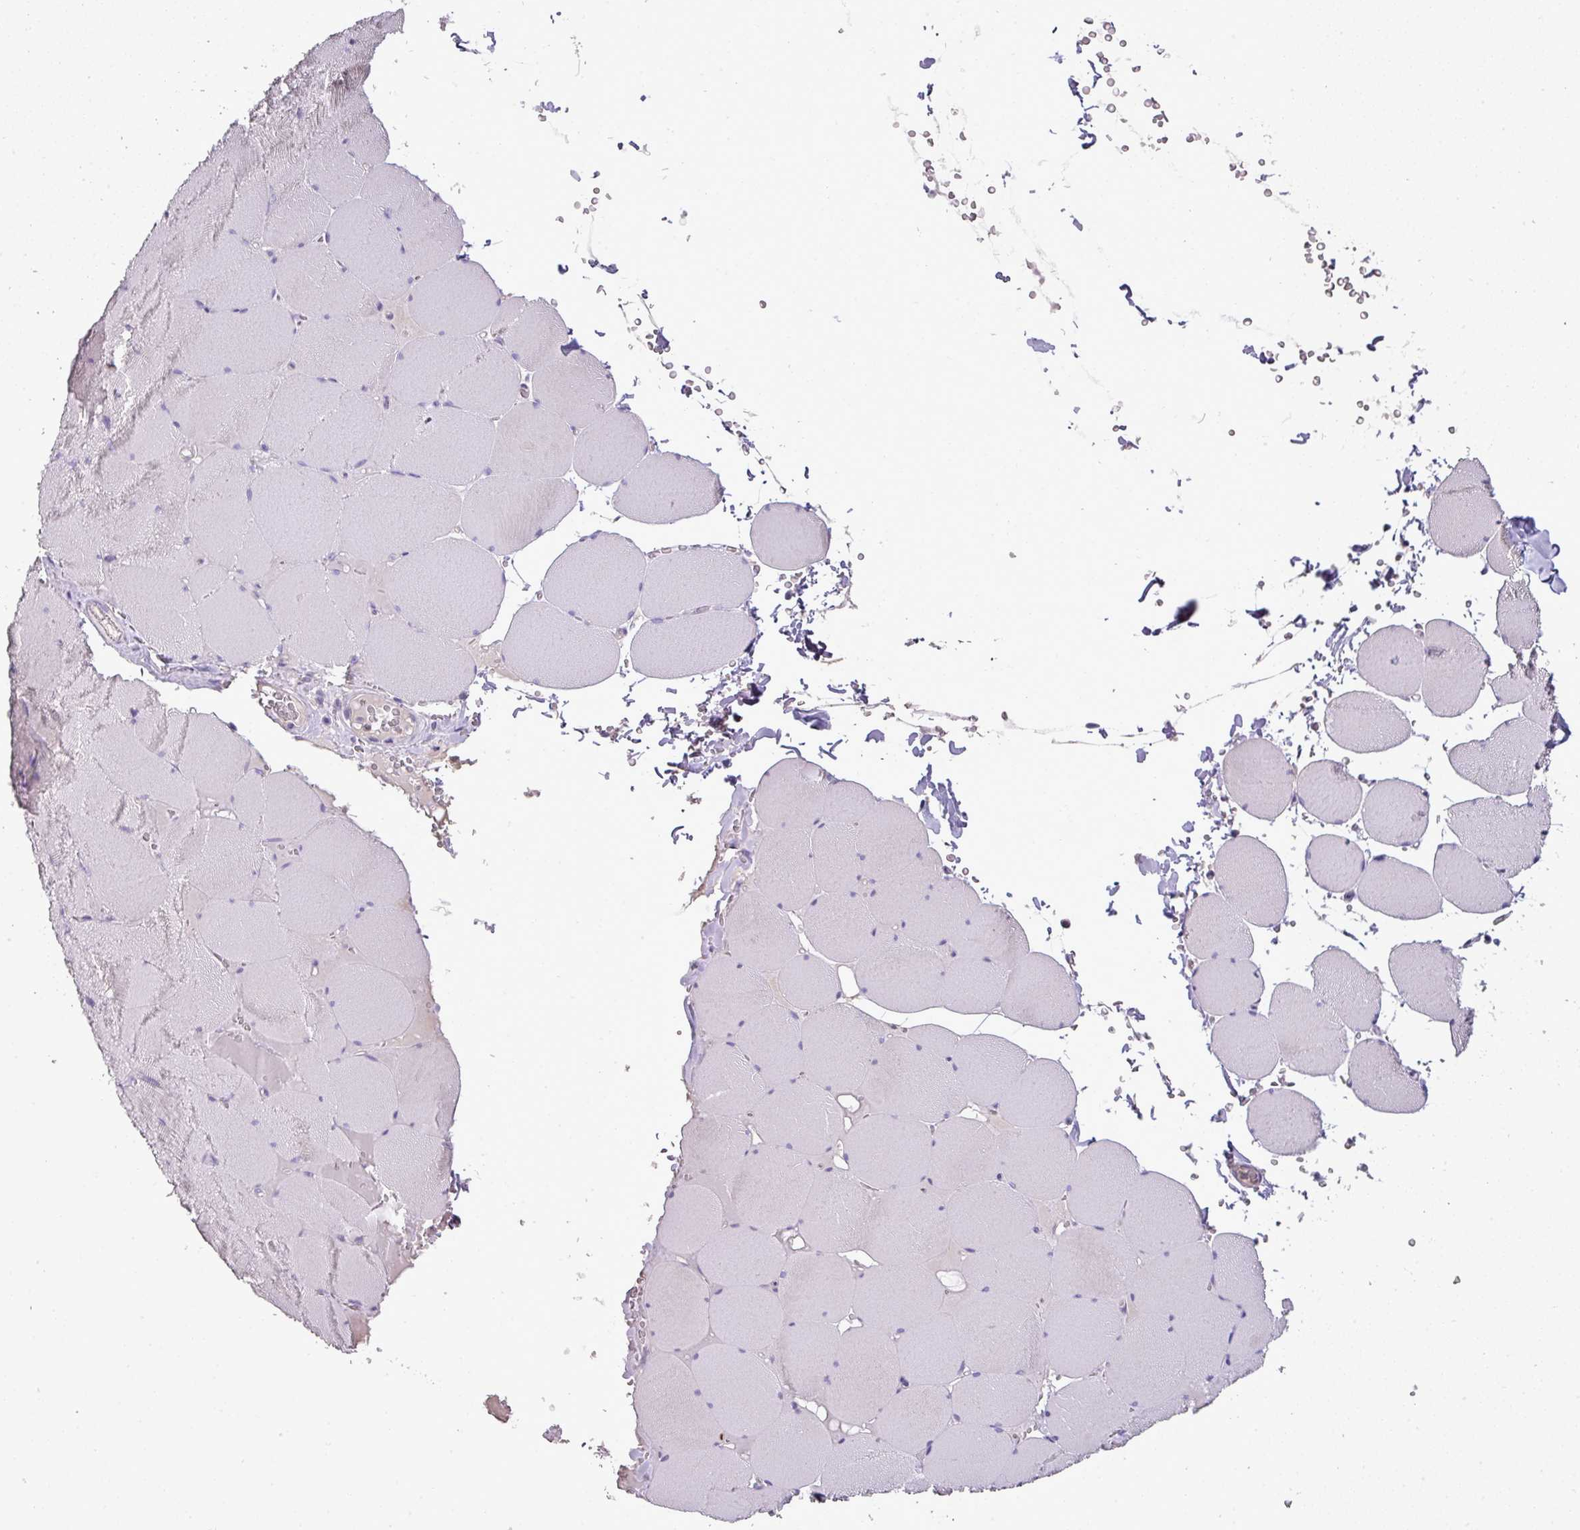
{"staining": {"intensity": "weak", "quantity": "<25%", "location": "cytoplasmic/membranous"}, "tissue": "skeletal muscle", "cell_type": "Myocytes", "image_type": "normal", "snomed": [{"axis": "morphology", "description": "Normal tissue, NOS"}, {"axis": "topography", "description": "Skeletal muscle"}, {"axis": "topography", "description": "Head-Neck"}], "caption": "DAB (3,3'-diaminobenzidine) immunohistochemical staining of normal skeletal muscle exhibits no significant staining in myocytes.", "gene": "BRINP2", "patient": {"sex": "male", "age": 66}}